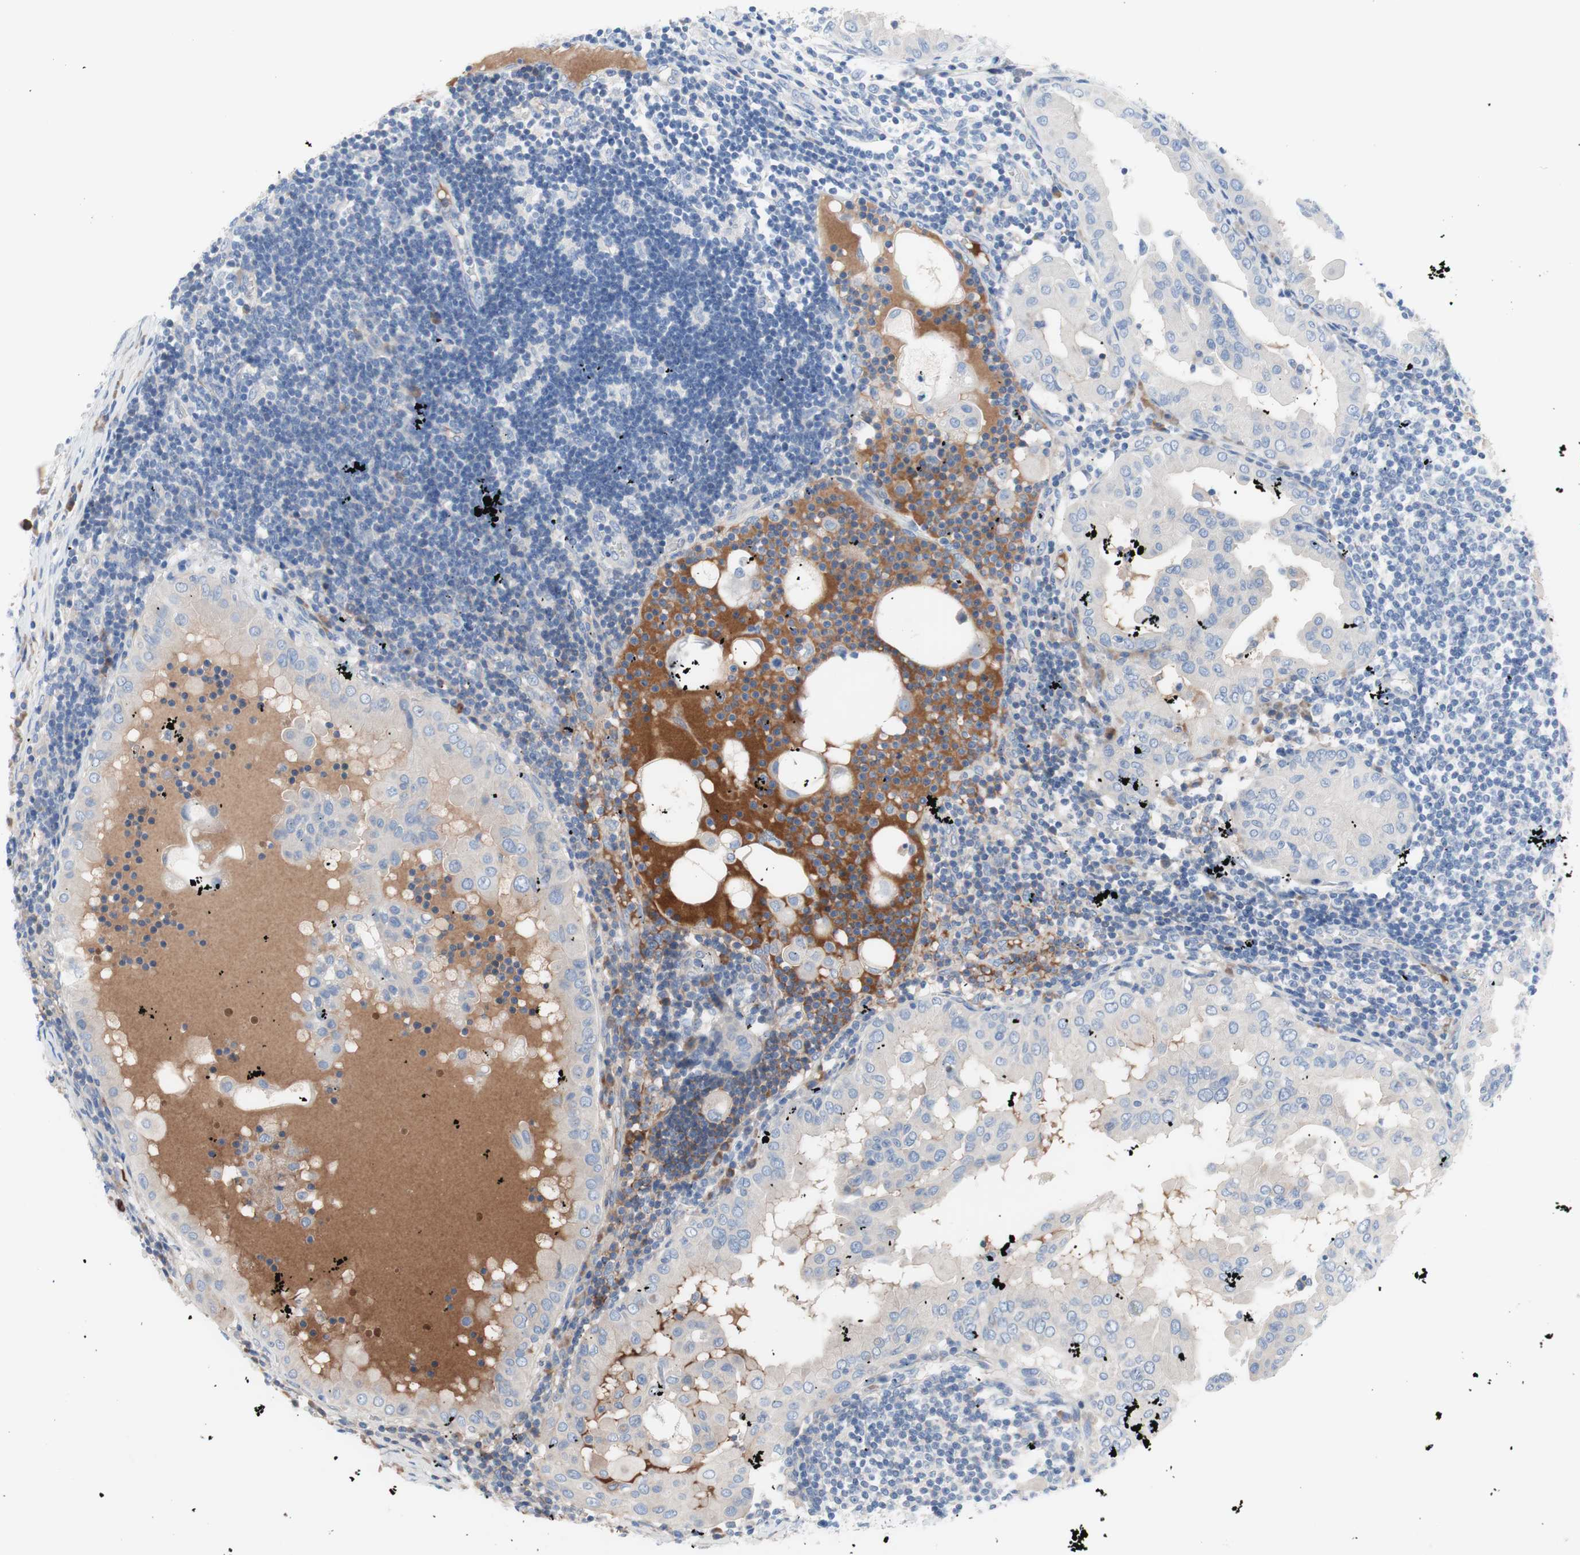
{"staining": {"intensity": "negative", "quantity": "none", "location": "none"}, "tissue": "thyroid cancer", "cell_type": "Tumor cells", "image_type": "cancer", "snomed": [{"axis": "morphology", "description": "Papillary adenocarcinoma, NOS"}, {"axis": "topography", "description": "Thyroid gland"}], "caption": "Thyroid papillary adenocarcinoma was stained to show a protein in brown. There is no significant staining in tumor cells. (Stains: DAB (3,3'-diaminobenzidine) IHC with hematoxylin counter stain, Microscopy: brightfield microscopy at high magnification).", "gene": "KANSL1", "patient": {"sex": "male", "age": 33}}